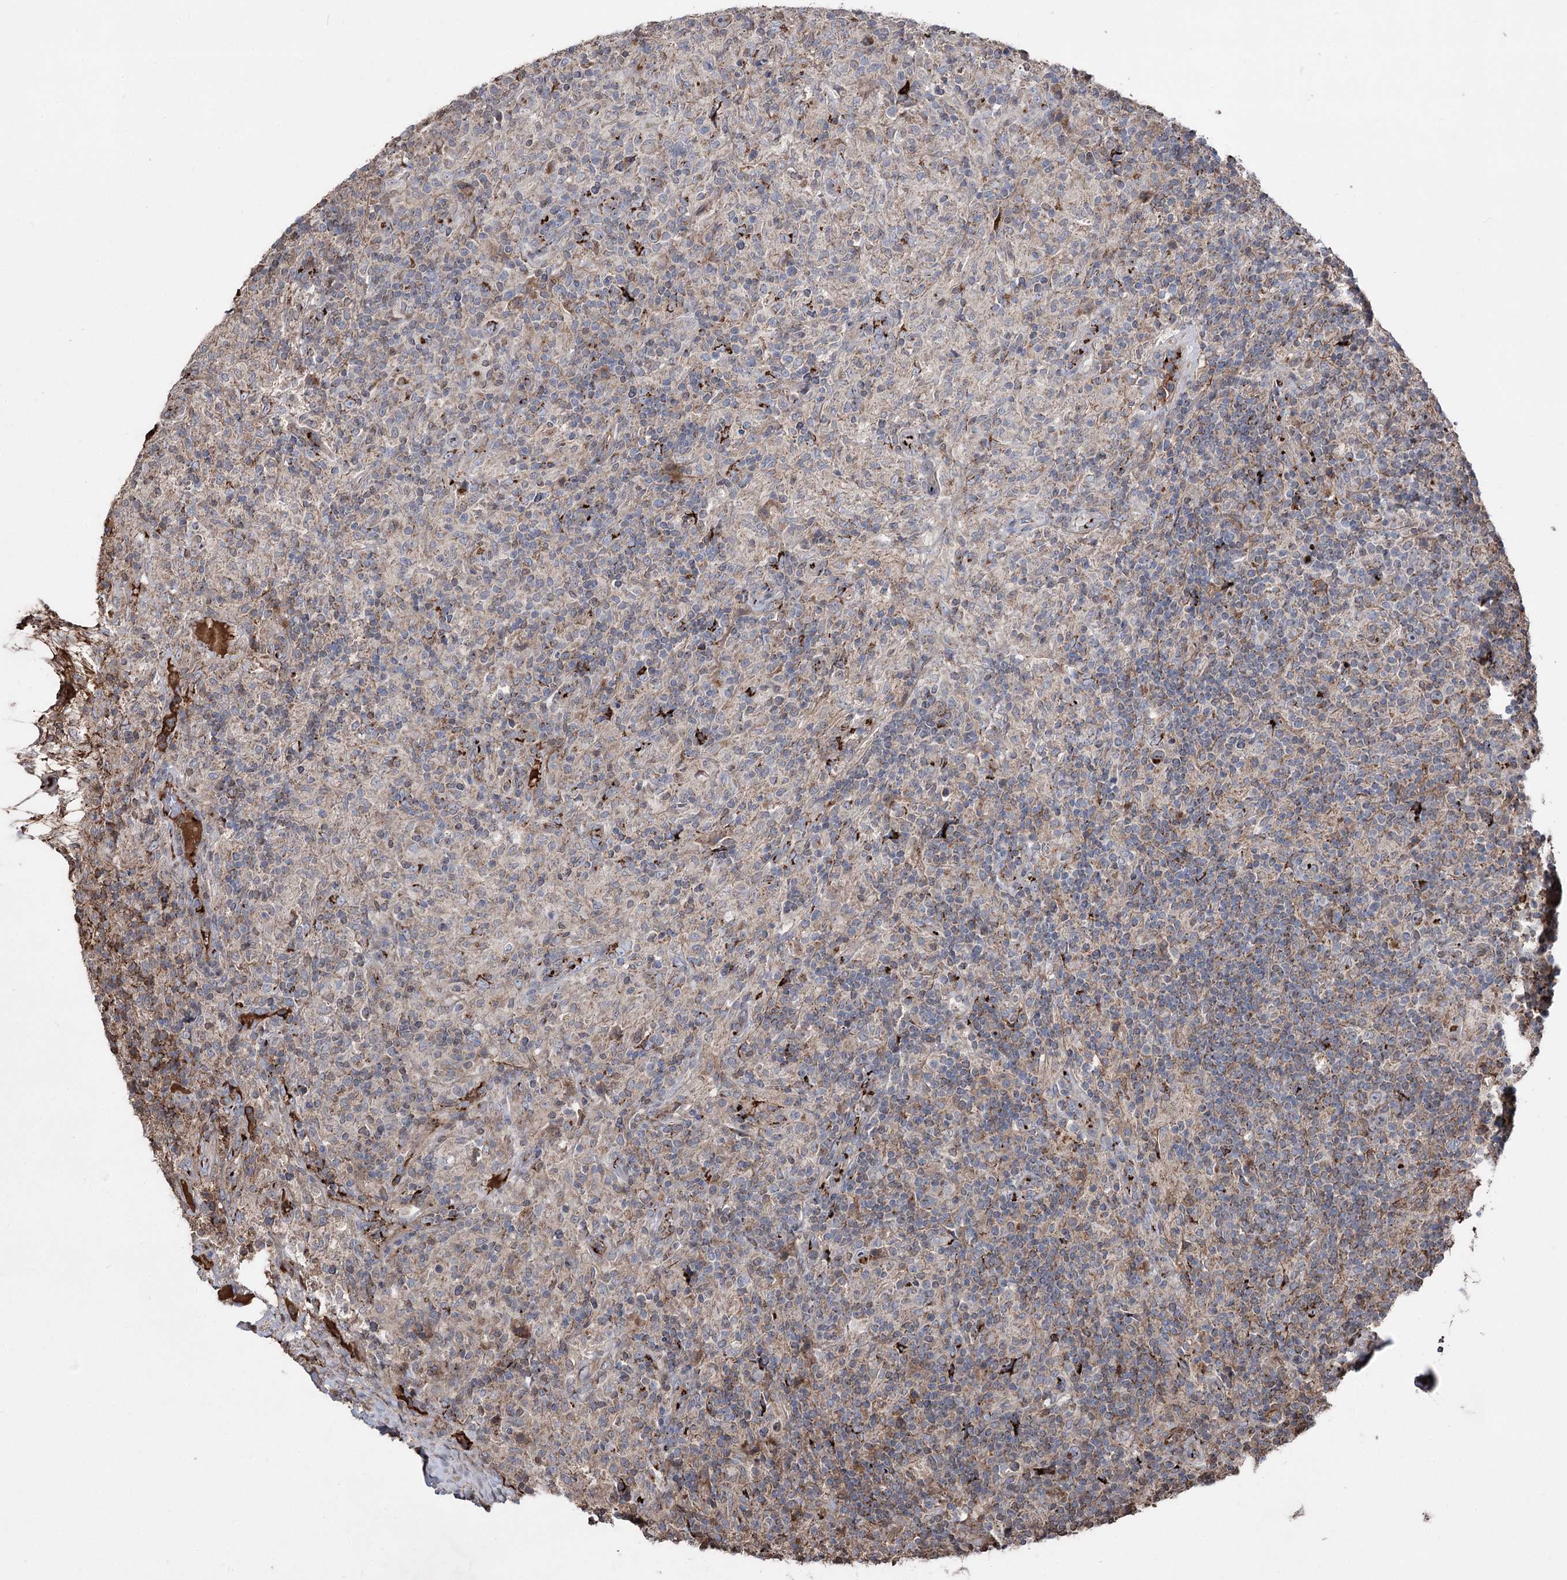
{"staining": {"intensity": "strong", "quantity": "<25%", "location": "cytoplasmic/membranous"}, "tissue": "lymphoma", "cell_type": "Tumor cells", "image_type": "cancer", "snomed": [{"axis": "morphology", "description": "Hodgkin's disease, NOS"}, {"axis": "topography", "description": "Lymph node"}], "caption": "DAB (3,3'-diaminobenzidine) immunohistochemical staining of human lymphoma shows strong cytoplasmic/membranous protein expression in approximately <25% of tumor cells.", "gene": "ARHGAP20", "patient": {"sex": "male", "age": 70}}